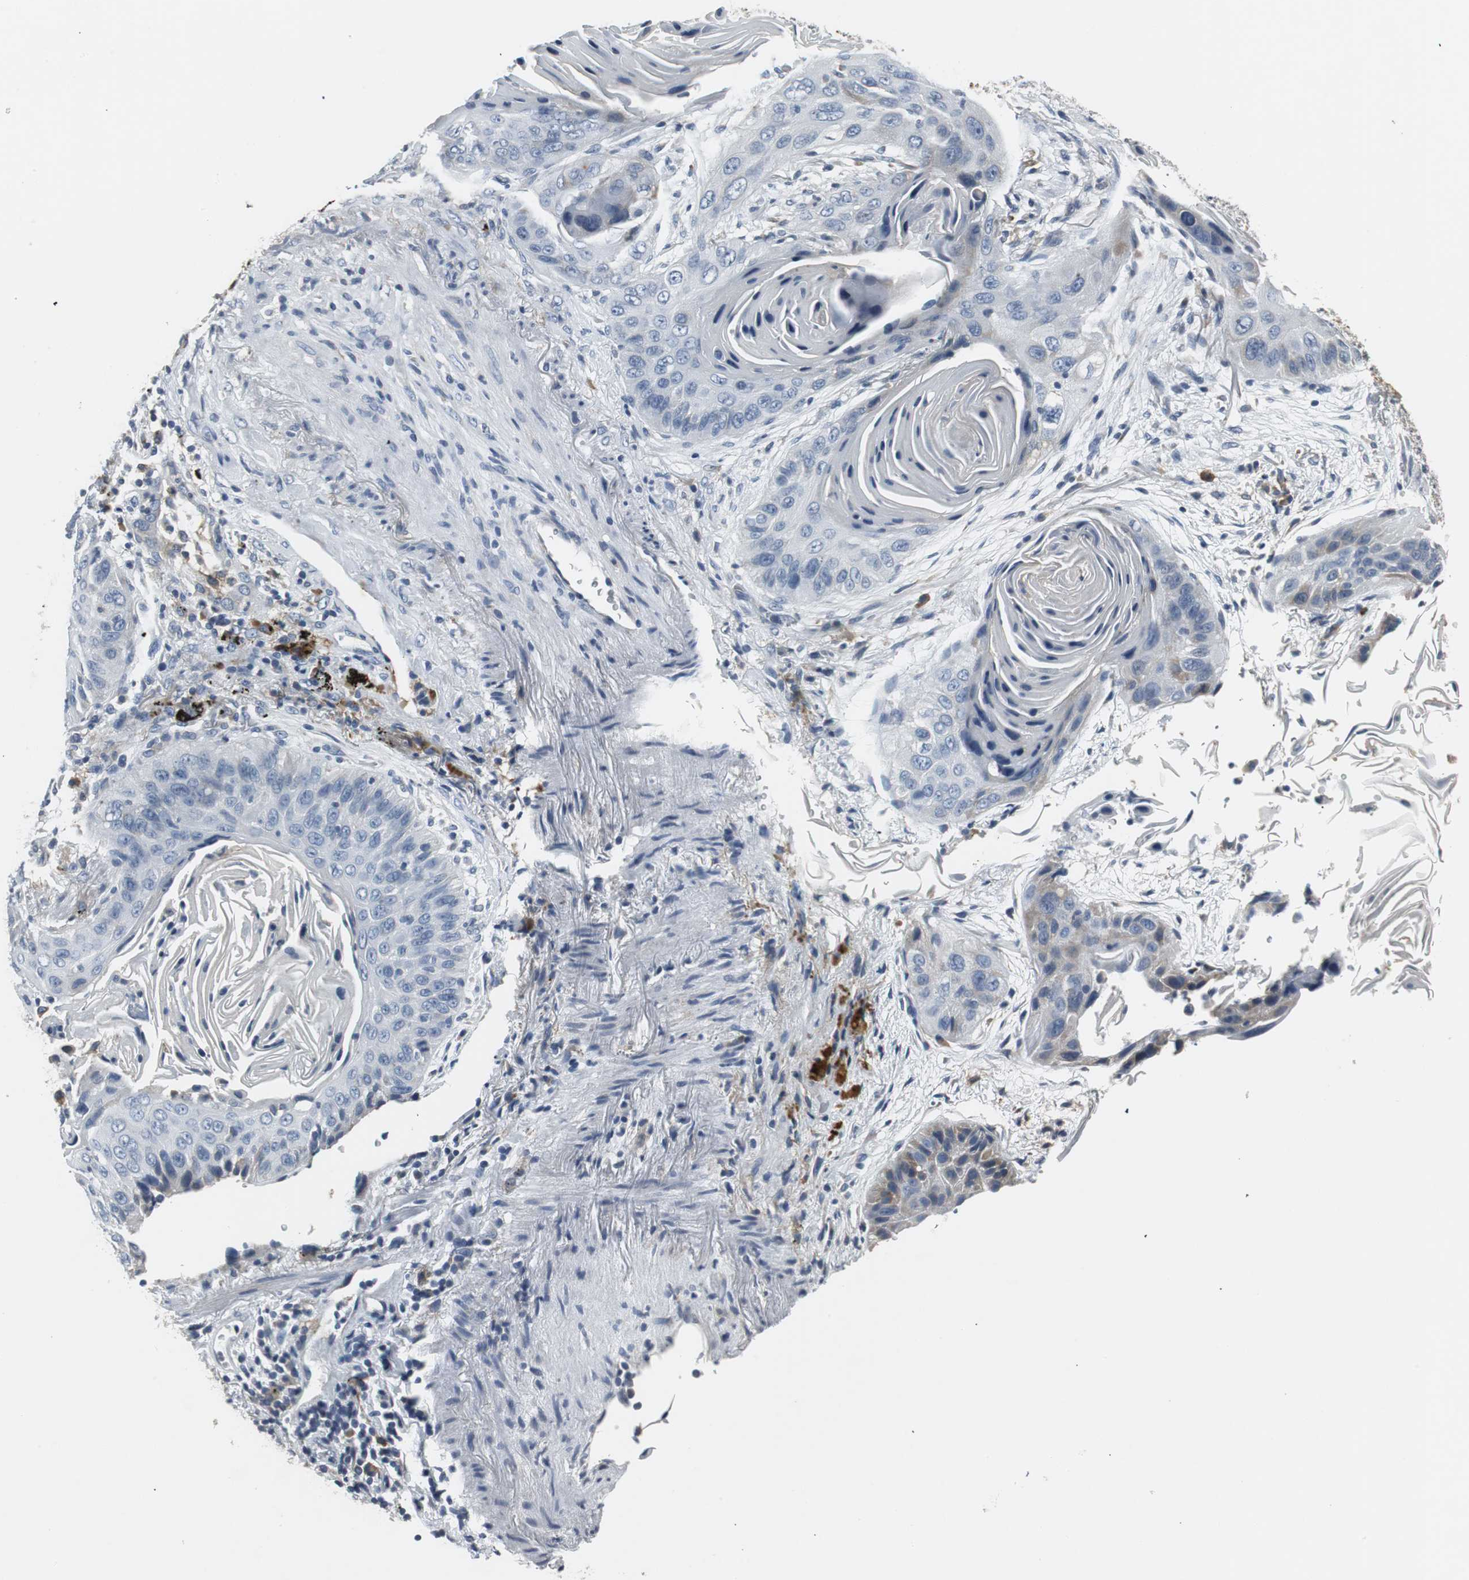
{"staining": {"intensity": "weak", "quantity": "<25%", "location": "cytoplasmic/membranous"}, "tissue": "lung cancer", "cell_type": "Tumor cells", "image_type": "cancer", "snomed": [{"axis": "morphology", "description": "Squamous cell carcinoma, NOS"}, {"axis": "topography", "description": "Lung"}], "caption": "Immunohistochemical staining of lung cancer (squamous cell carcinoma) demonstrates no significant positivity in tumor cells. (Immunohistochemistry, brightfield microscopy, high magnification).", "gene": "SLC2A5", "patient": {"sex": "female", "age": 67}}